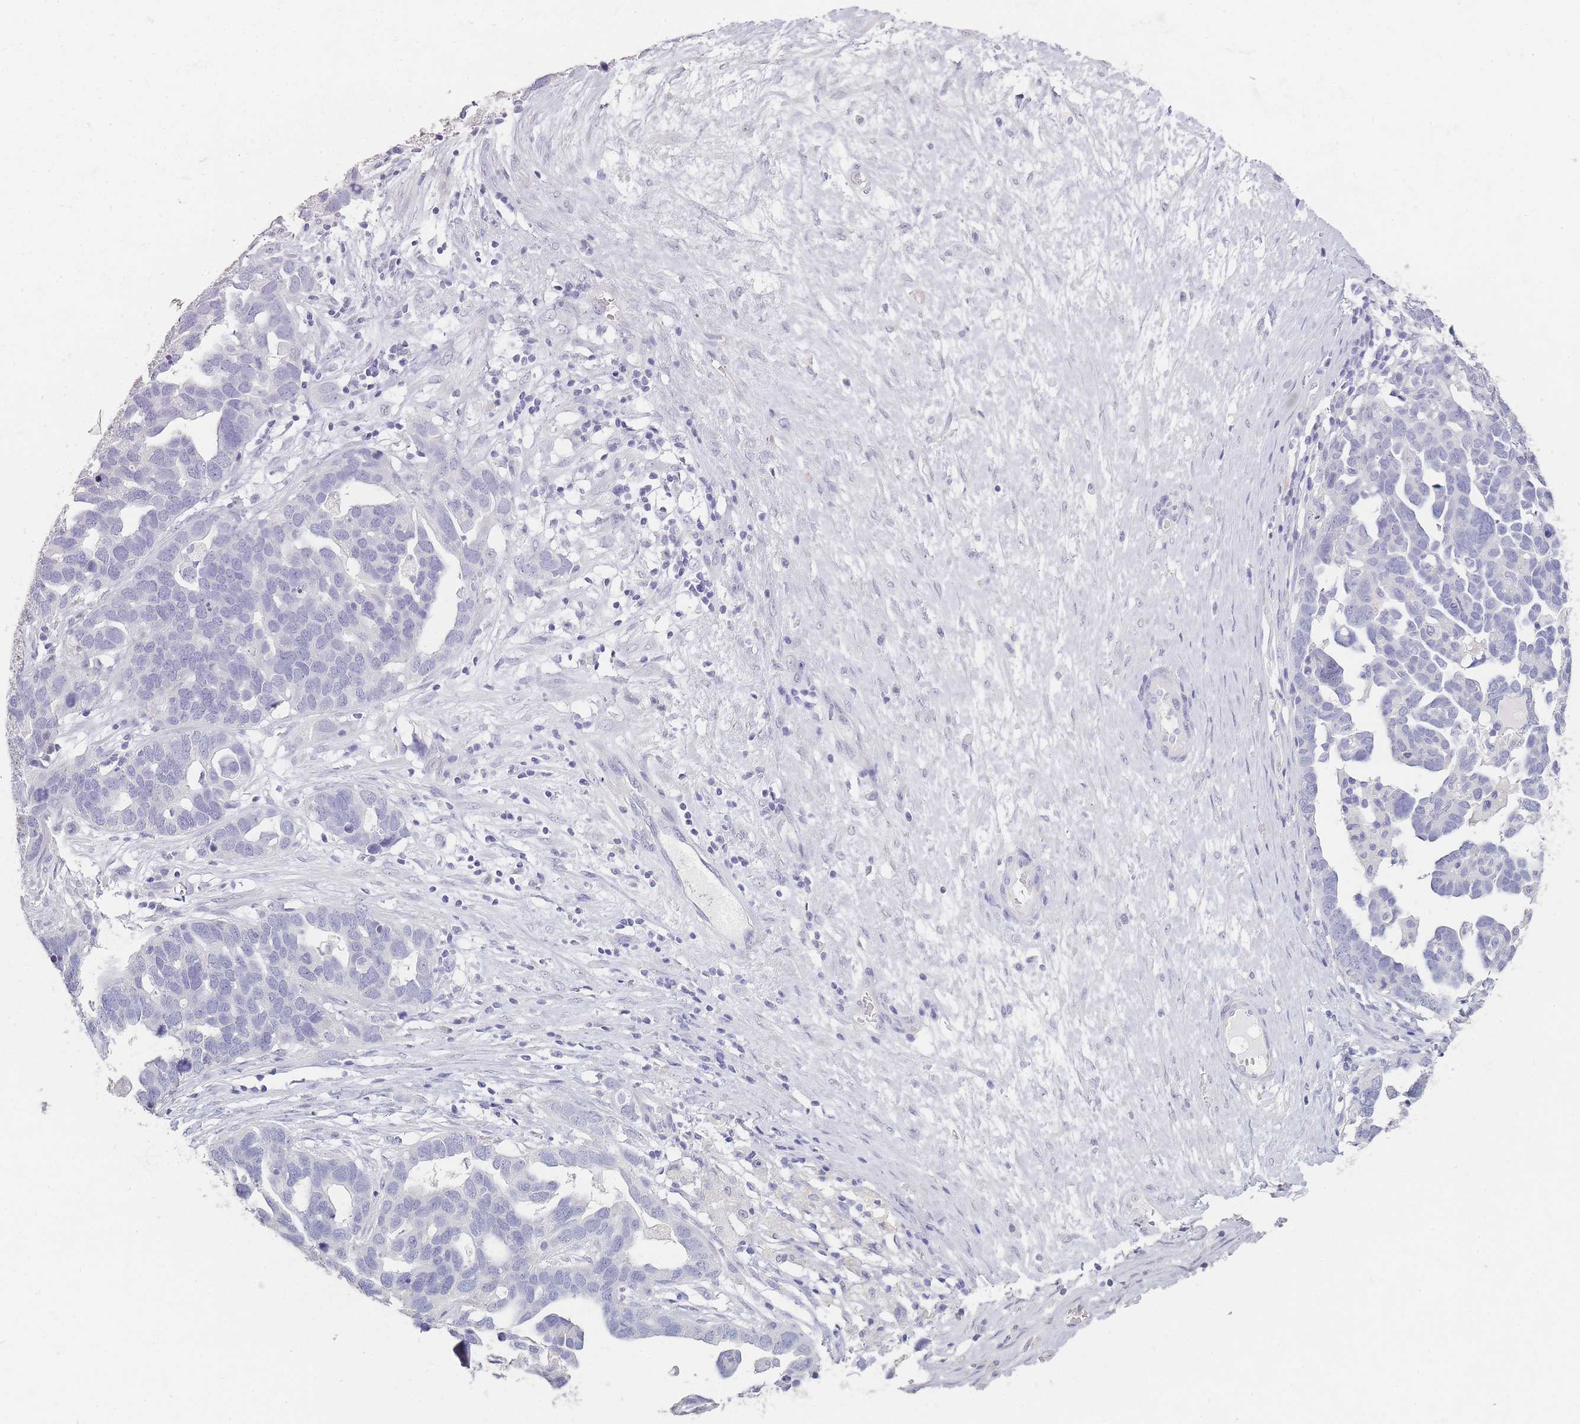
{"staining": {"intensity": "negative", "quantity": "none", "location": "none"}, "tissue": "ovarian cancer", "cell_type": "Tumor cells", "image_type": "cancer", "snomed": [{"axis": "morphology", "description": "Cystadenocarcinoma, serous, NOS"}, {"axis": "topography", "description": "Ovary"}], "caption": "Protein analysis of ovarian cancer shows no significant staining in tumor cells.", "gene": "INS", "patient": {"sex": "female", "age": 54}}